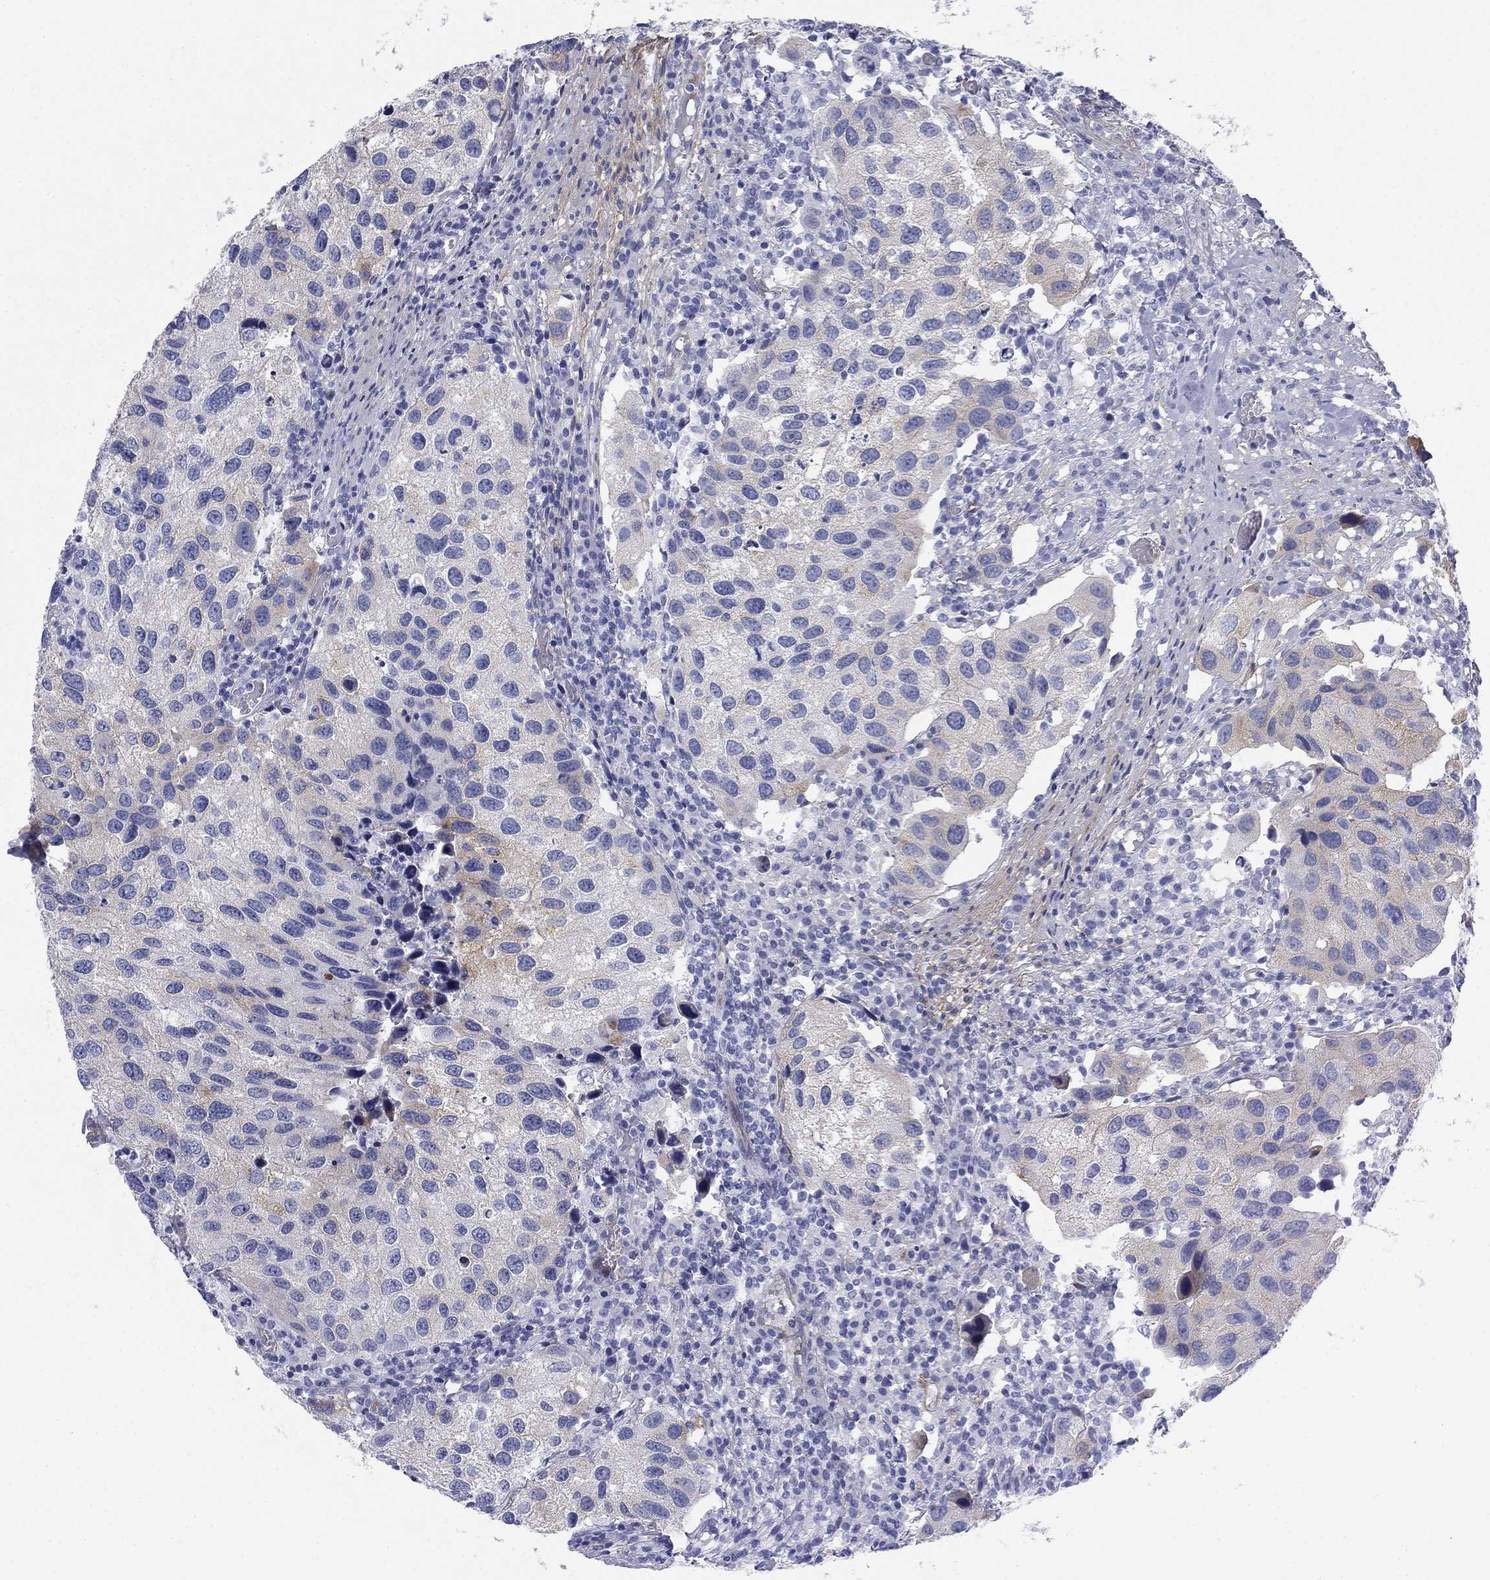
{"staining": {"intensity": "weak", "quantity": "25%-75%", "location": "cytoplasmic/membranous"}, "tissue": "urothelial cancer", "cell_type": "Tumor cells", "image_type": "cancer", "snomed": [{"axis": "morphology", "description": "Urothelial carcinoma, High grade"}, {"axis": "topography", "description": "Urinary bladder"}], "caption": "Urothelial carcinoma (high-grade) stained for a protein displays weak cytoplasmic/membranous positivity in tumor cells.", "gene": "GPC1", "patient": {"sex": "male", "age": 79}}